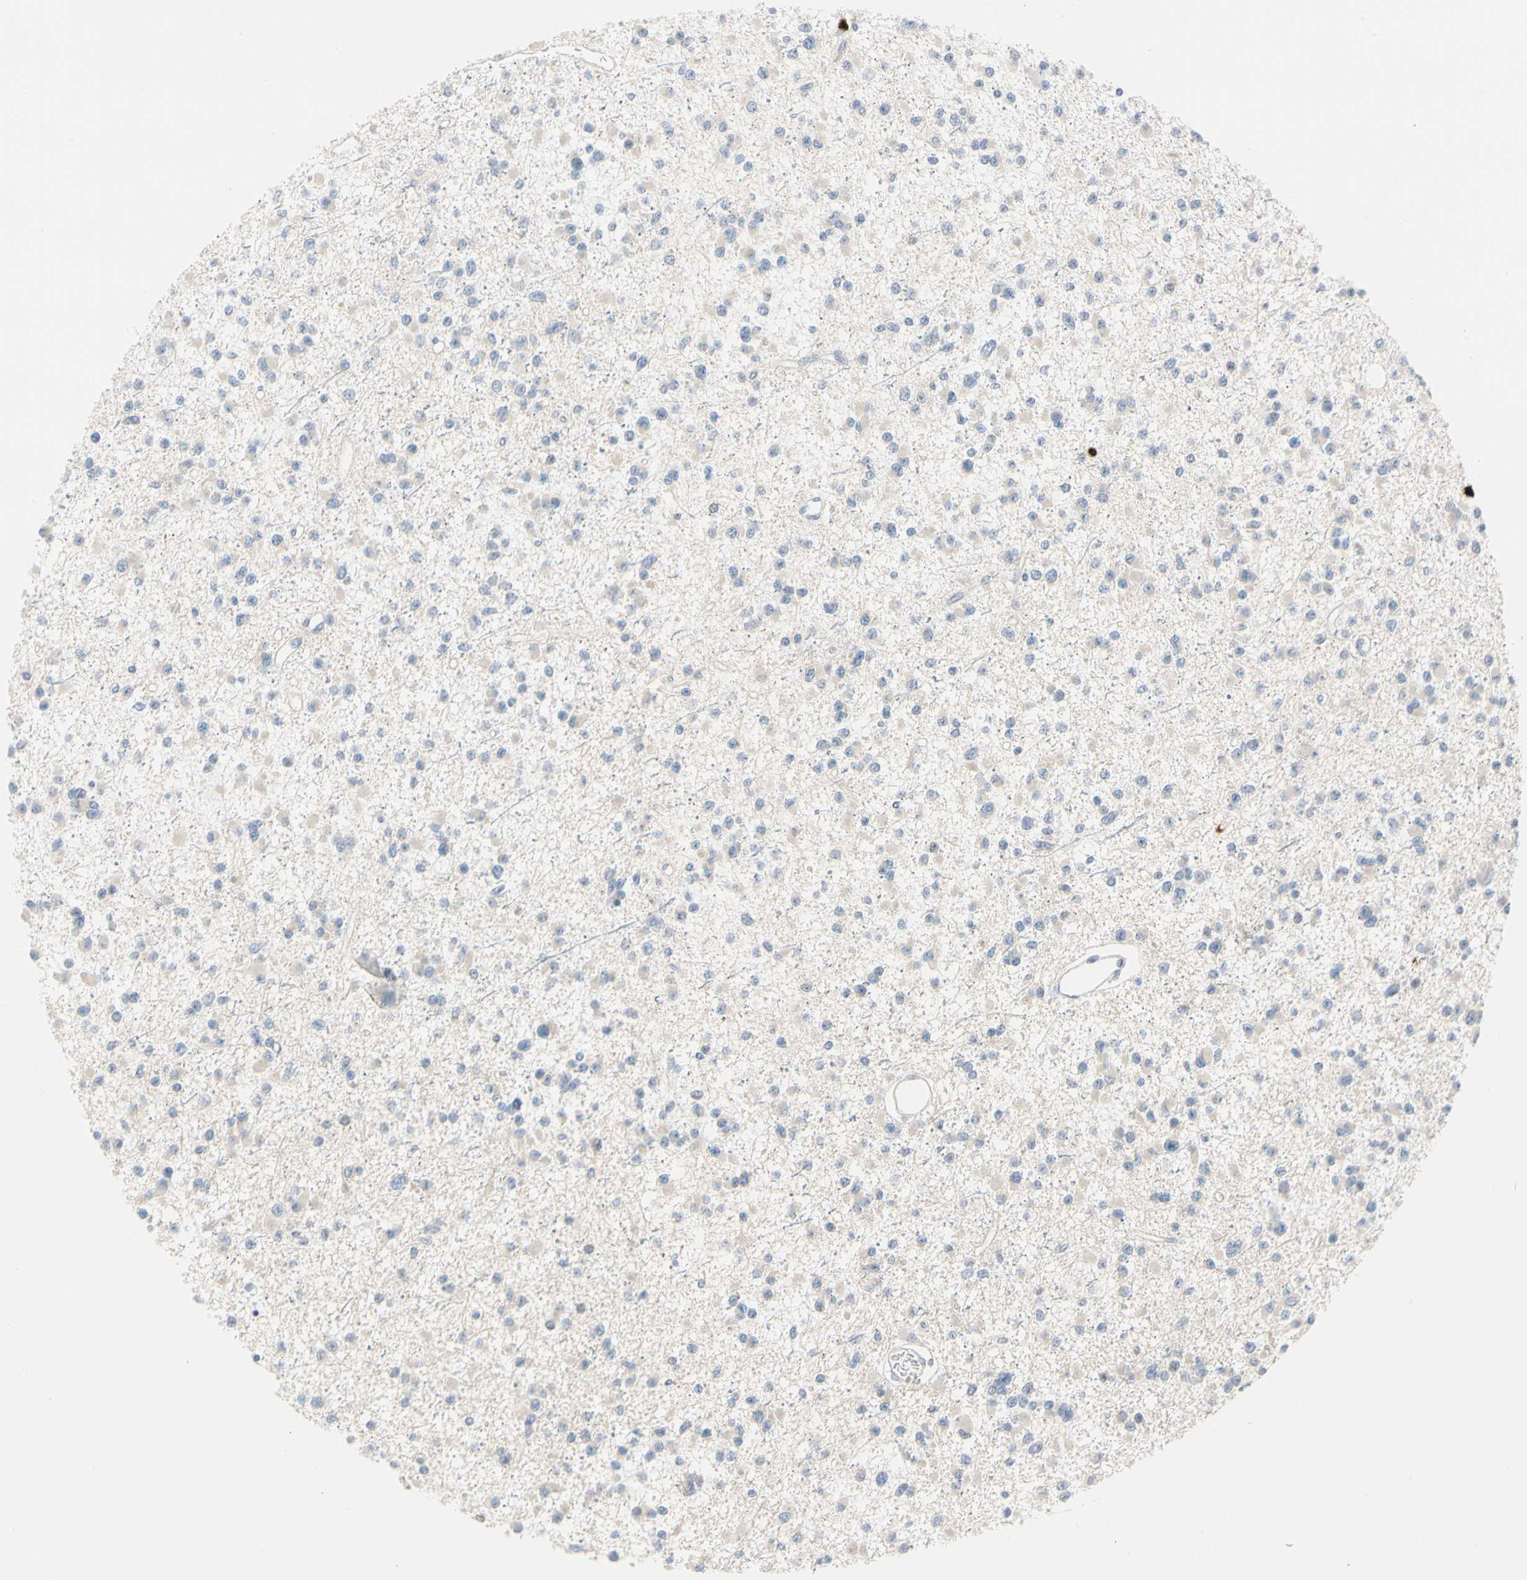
{"staining": {"intensity": "weak", "quantity": "<25%", "location": "cytoplasmic/membranous"}, "tissue": "glioma", "cell_type": "Tumor cells", "image_type": "cancer", "snomed": [{"axis": "morphology", "description": "Glioma, malignant, Low grade"}, {"axis": "topography", "description": "Brain"}], "caption": "IHC of glioma displays no expression in tumor cells. (Stains: DAB (3,3'-diaminobenzidine) immunohistochemistry (IHC) with hematoxylin counter stain, Microscopy: brightfield microscopy at high magnification).", "gene": "TRAF5", "patient": {"sex": "female", "age": 22}}